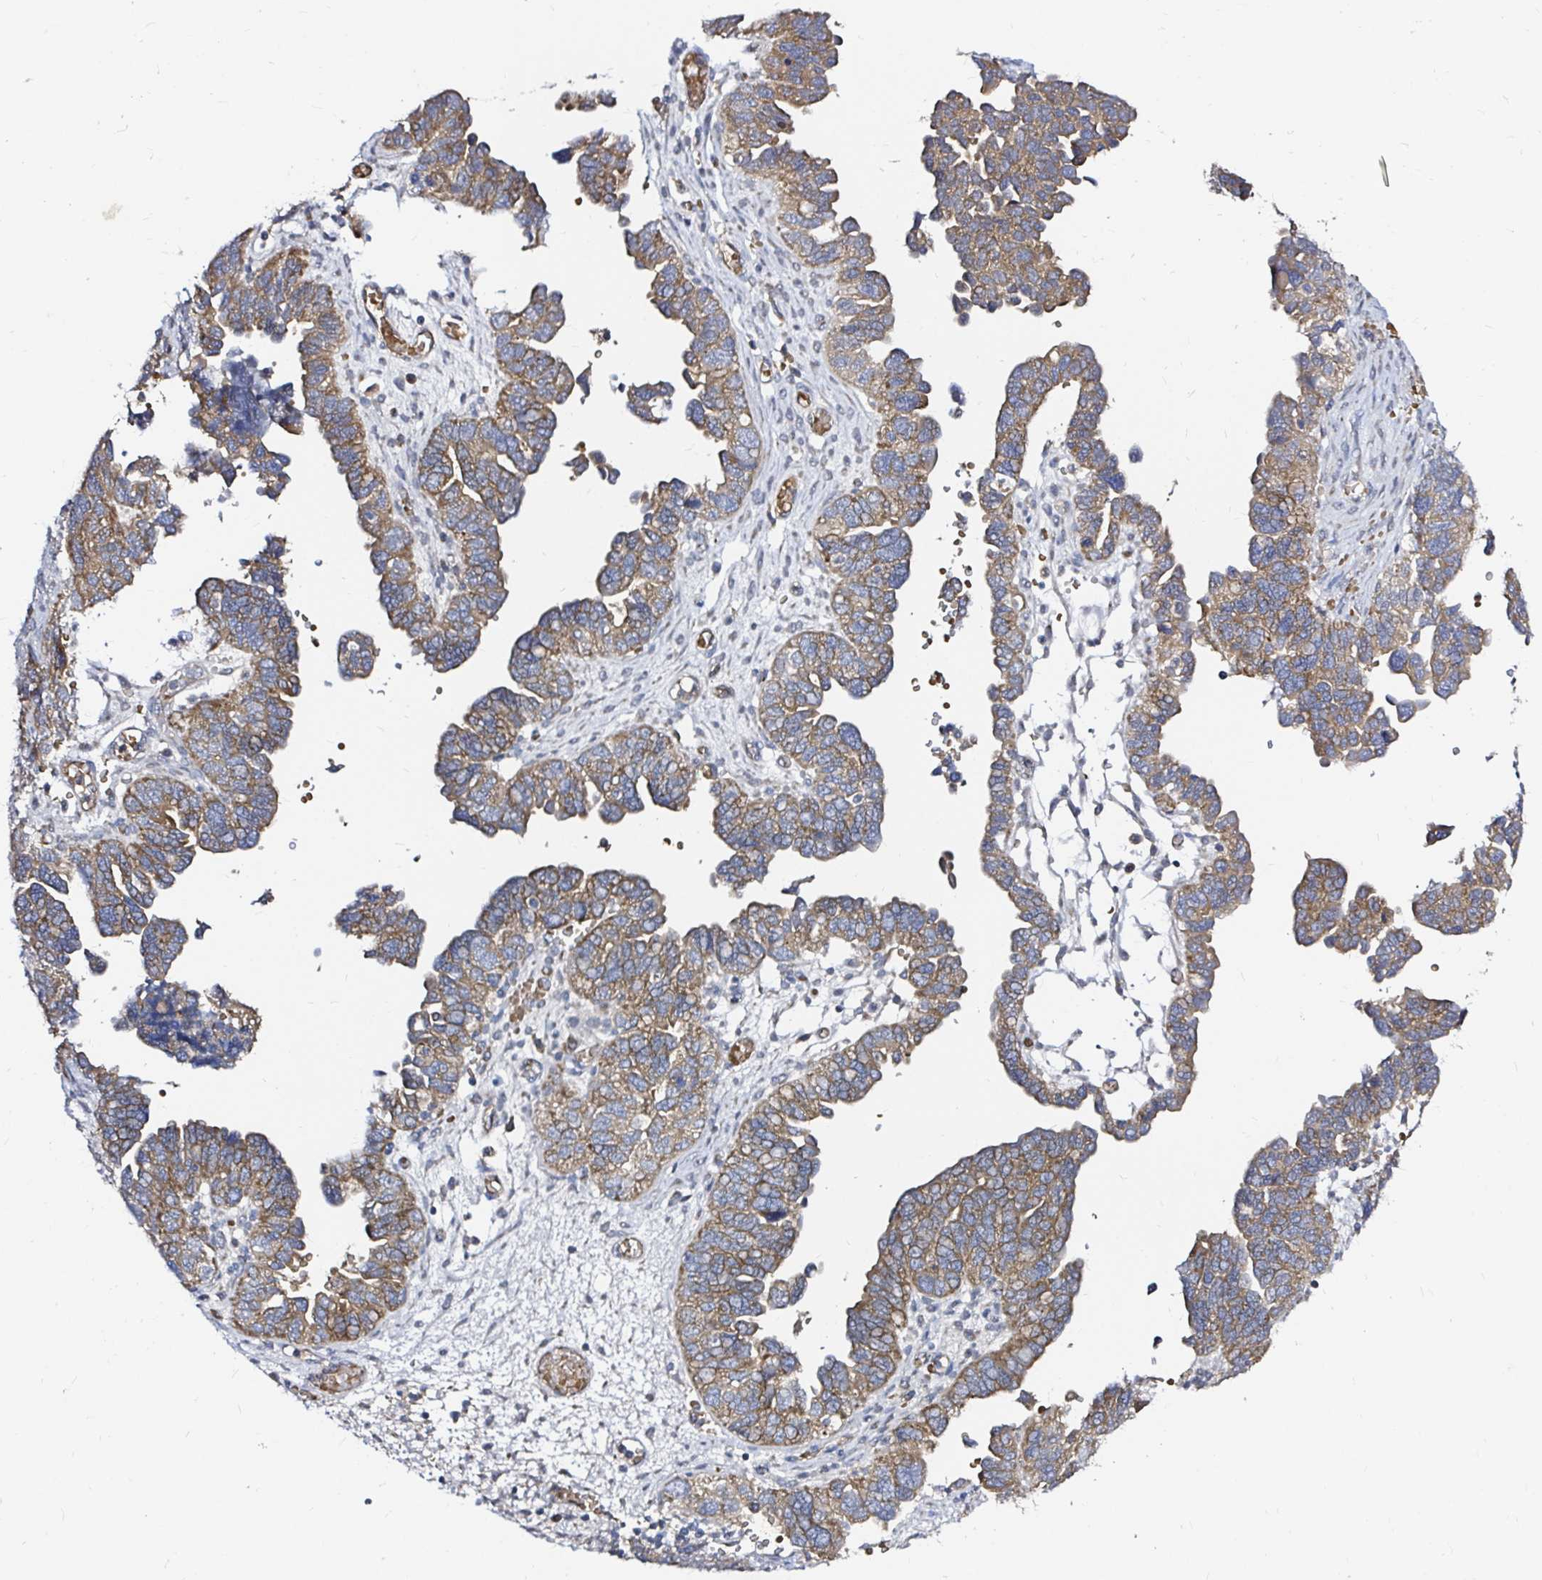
{"staining": {"intensity": "moderate", "quantity": ">75%", "location": "cytoplasmic/membranous"}, "tissue": "ovarian cancer", "cell_type": "Tumor cells", "image_type": "cancer", "snomed": [{"axis": "morphology", "description": "Cystadenocarcinoma, serous, NOS"}, {"axis": "topography", "description": "Ovary"}], "caption": "A medium amount of moderate cytoplasmic/membranous positivity is identified in approximately >75% of tumor cells in serous cystadenocarcinoma (ovarian) tissue. Nuclei are stained in blue.", "gene": "ARHGEF37", "patient": {"sex": "female", "age": 64}}